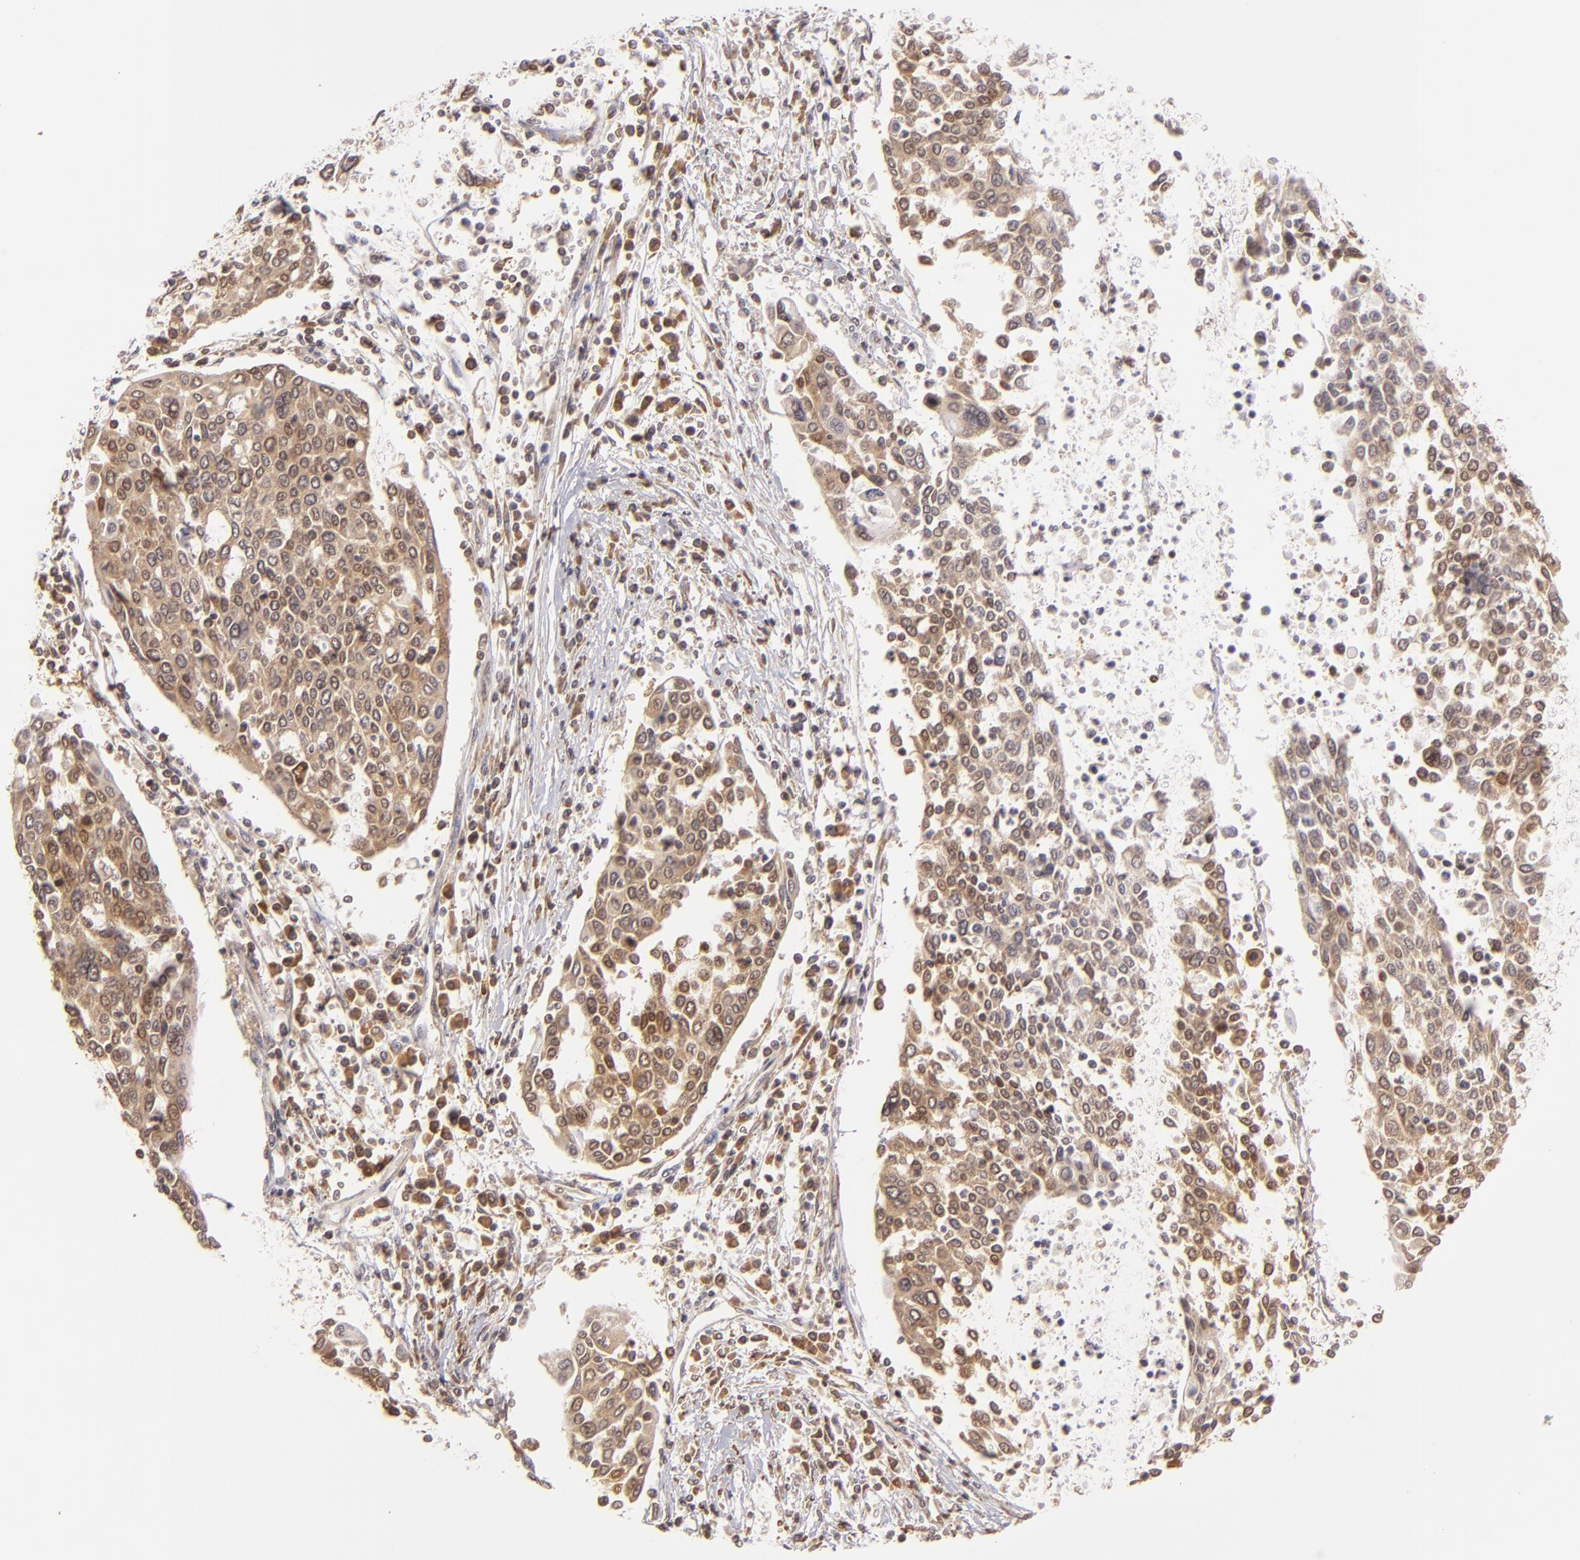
{"staining": {"intensity": "moderate", "quantity": ">75%", "location": "cytoplasmic/membranous"}, "tissue": "cervical cancer", "cell_type": "Tumor cells", "image_type": "cancer", "snomed": [{"axis": "morphology", "description": "Squamous cell carcinoma, NOS"}, {"axis": "topography", "description": "Cervix"}], "caption": "Approximately >75% of tumor cells in cervical cancer display moderate cytoplasmic/membranous protein staining as visualized by brown immunohistochemical staining.", "gene": "MAPK3", "patient": {"sex": "female", "age": 40}}